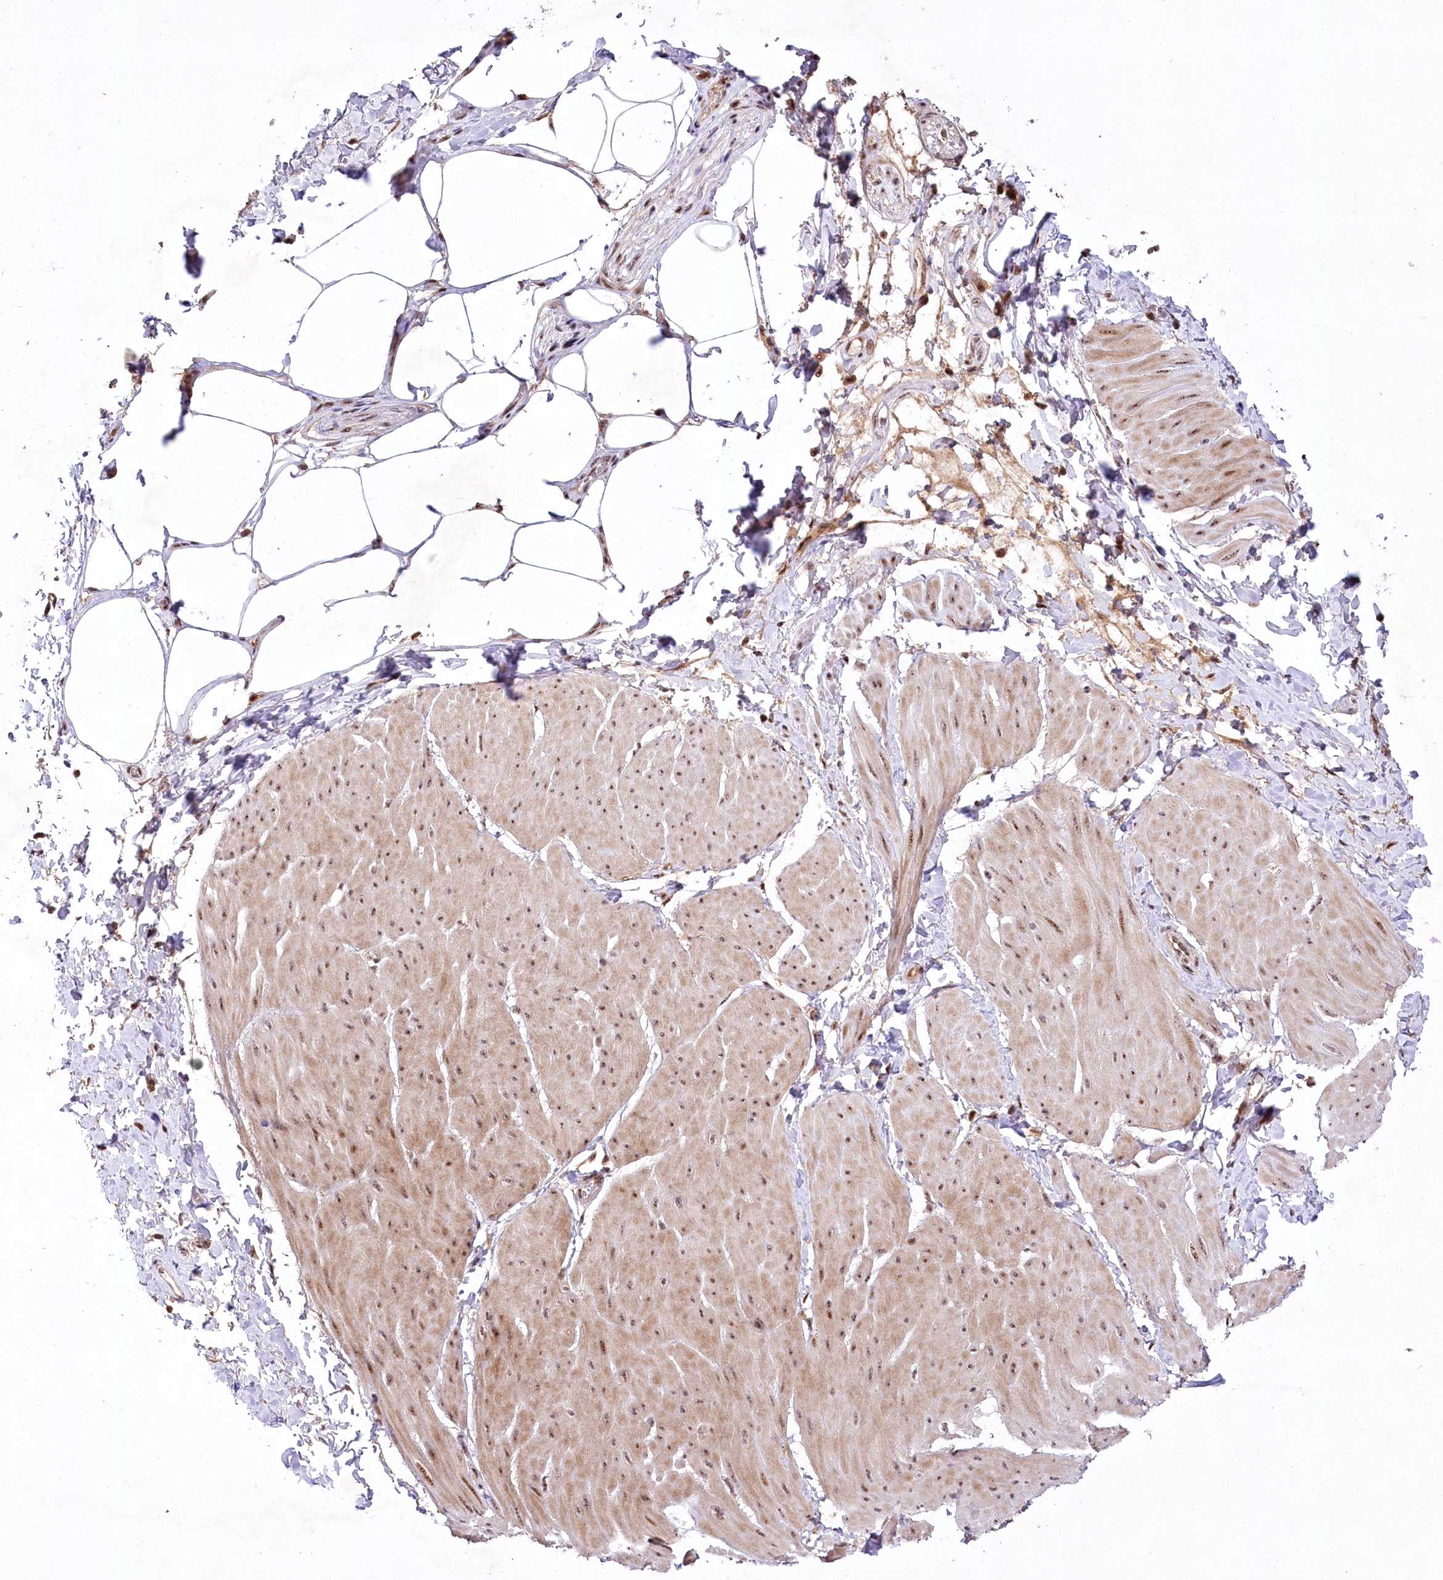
{"staining": {"intensity": "weak", "quantity": ">75%", "location": "cytoplasmic/membranous,nuclear"}, "tissue": "smooth muscle", "cell_type": "Smooth muscle cells", "image_type": "normal", "snomed": [{"axis": "morphology", "description": "Urothelial carcinoma, High grade"}, {"axis": "topography", "description": "Urinary bladder"}], "caption": "The micrograph exhibits immunohistochemical staining of benign smooth muscle. There is weak cytoplasmic/membranous,nuclear staining is identified in about >75% of smooth muscle cells.", "gene": "PYROXD1", "patient": {"sex": "male", "age": 46}}